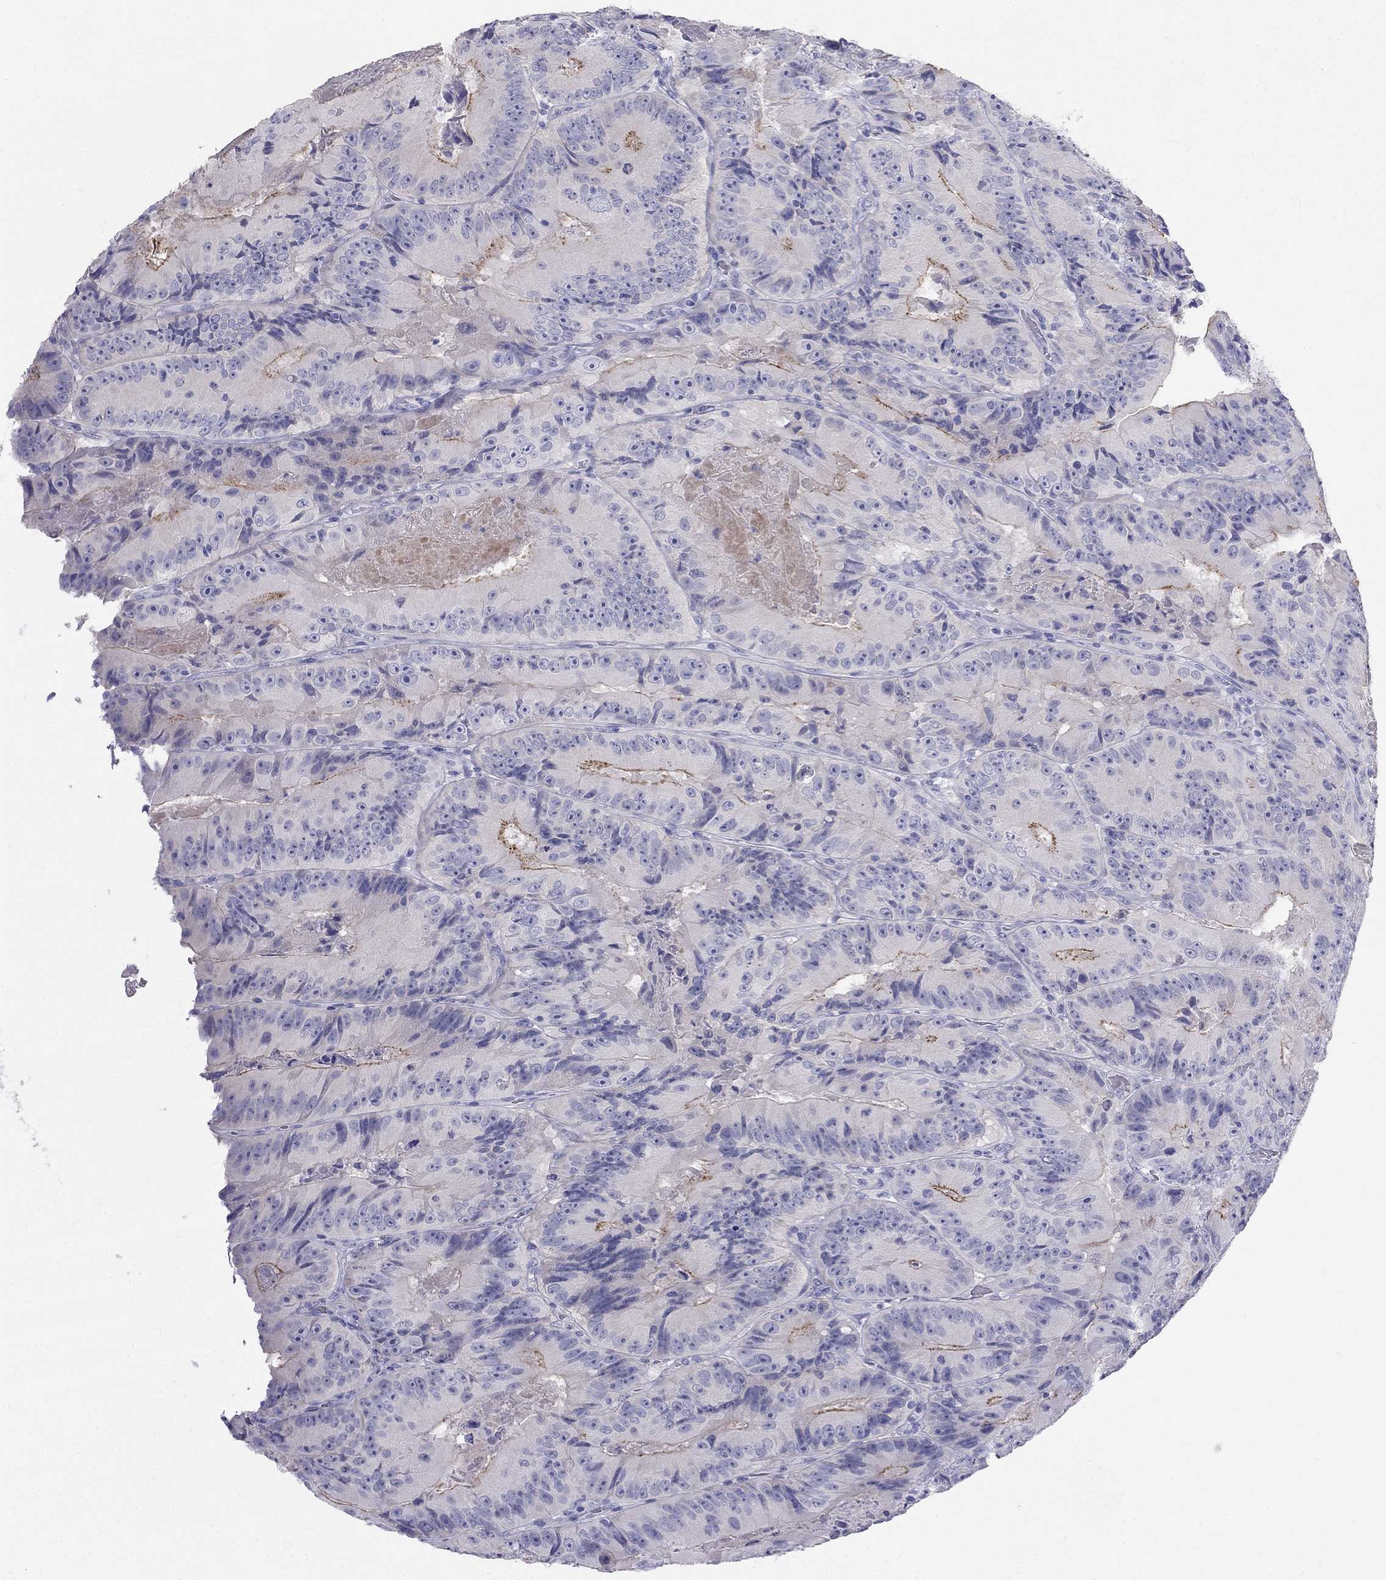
{"staining": {"intensity": "strong", "quantity": "<25%", "location": "cytoplasmic/membranous"}, "tissue": "colorectal cancer", "cell_type": "Tumor cells", "image_type": "cancer", "snomed": [{"axis": "morphology", "description": "Adenocarcinoma, NOS"}, {"axis": "topography", "description": "Colon"}], "caption": "Adenocarcinoma (colorectal) tissue reveals strong cytoplasmic/membranous positivity in approximately <25% of tumor cells The staining was performed using DAB (3,3'-diaminobenzidine), with brown indicating positive protein expression. Nuclei are stained blue with hematoxylin.", "gene": "RFLNA", "patient": {"sex": "female", "age": 86}}